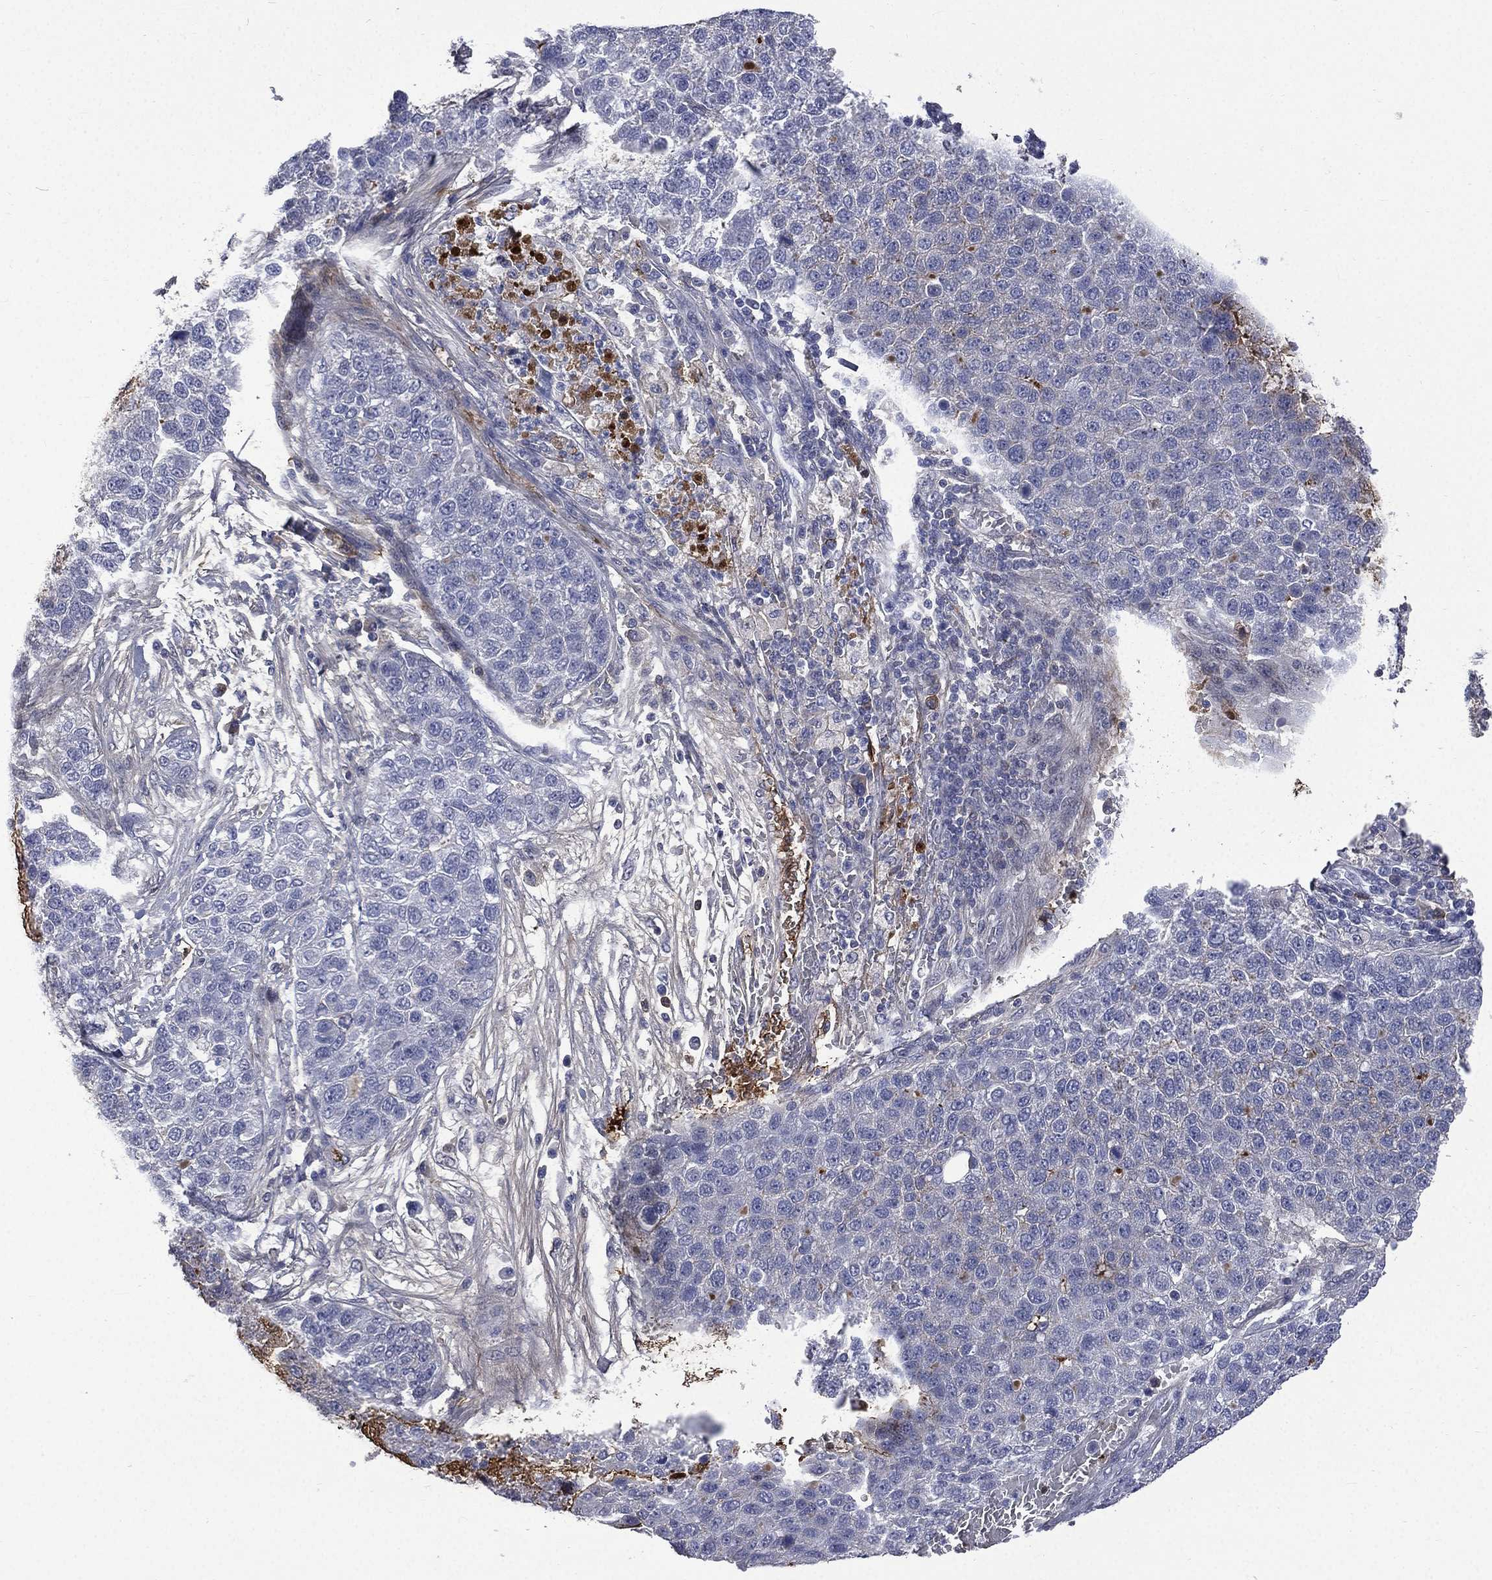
{"staining": {"intensity": "negative", "quantity": "none", "location": "none"}, "tissue": "pancreatic cancer", "cell_type": "Tumor cells", "image_type": "cancer", "snomed": [{"axis": "morphology", "description": "Adenocarcinoma, NOS"}, {"axis": "topography", "description": "Pancreas"}], "caption": "Histopathology image shows no protein expression in tumor cells of adenocarcinoma (pancreatic) tissue. Brightfield microscopy of immunohistochemistry stained with DAB (brown) and hematoxylin (blue), captured at high magnification.", "gene": "FGG", "patient": {"sex": "female", "age": 61}}